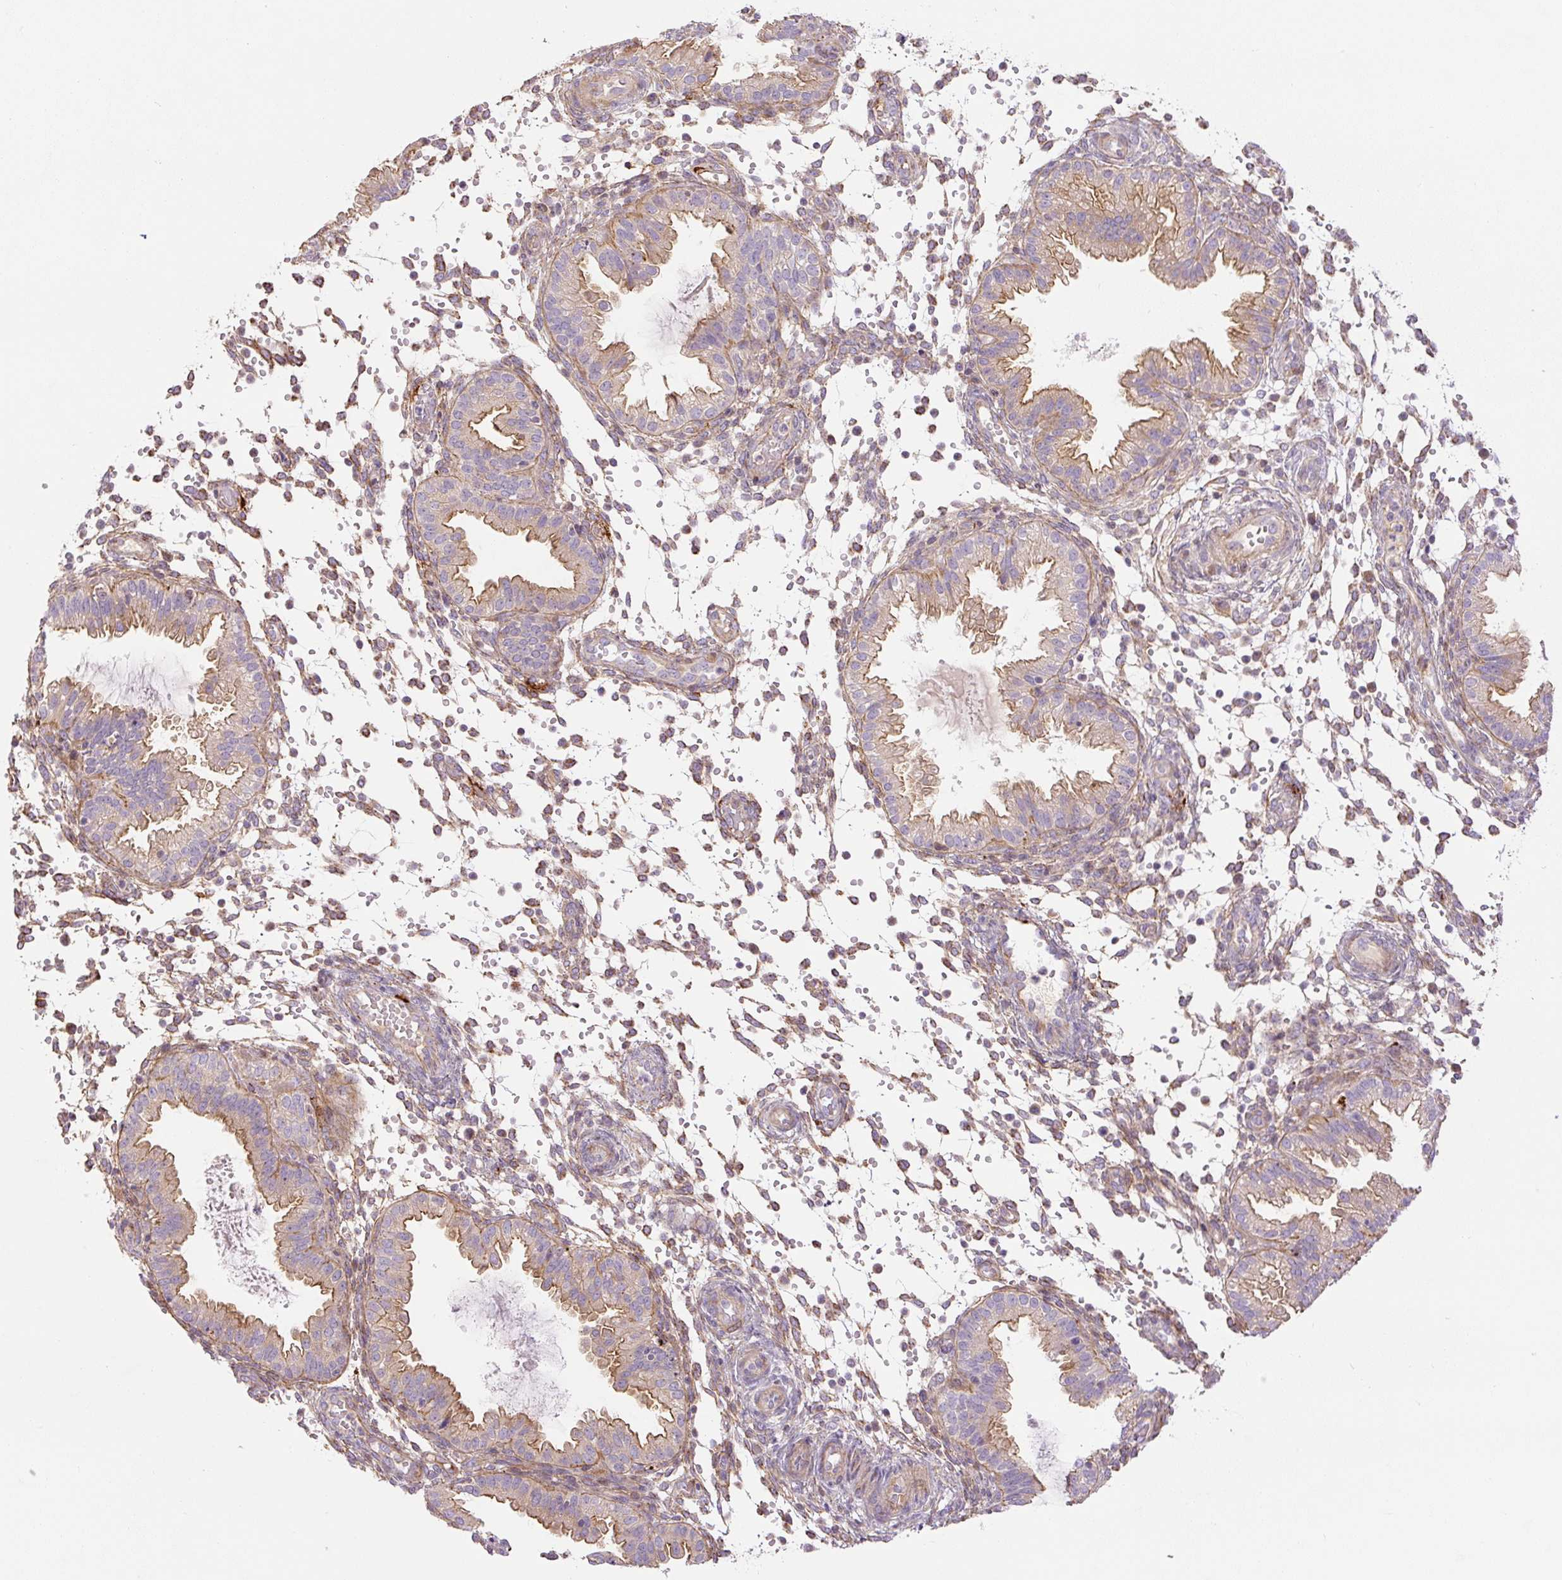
{"staining": {"intensity": "negative", "quantity": "none", "location": "none"}, "tissue": "endometrium", "cell_type": "Cells in endometrial stroma", "image_type": "normal", "snomed": [{"axis": "morphology", "description": "Normal tissue, NOS"}, {"axis": "topography", "description": "Endometrium"}], "caption": "Cells in endometrial stroma show no significant protein staining in benign endometrium. (DAB (3,3'-diaminobenzidine) IHC visualized using brightfield microscopy, high magnification).", "gene": "CCNI2", "patient": {"sex": "female", "age": 33}}